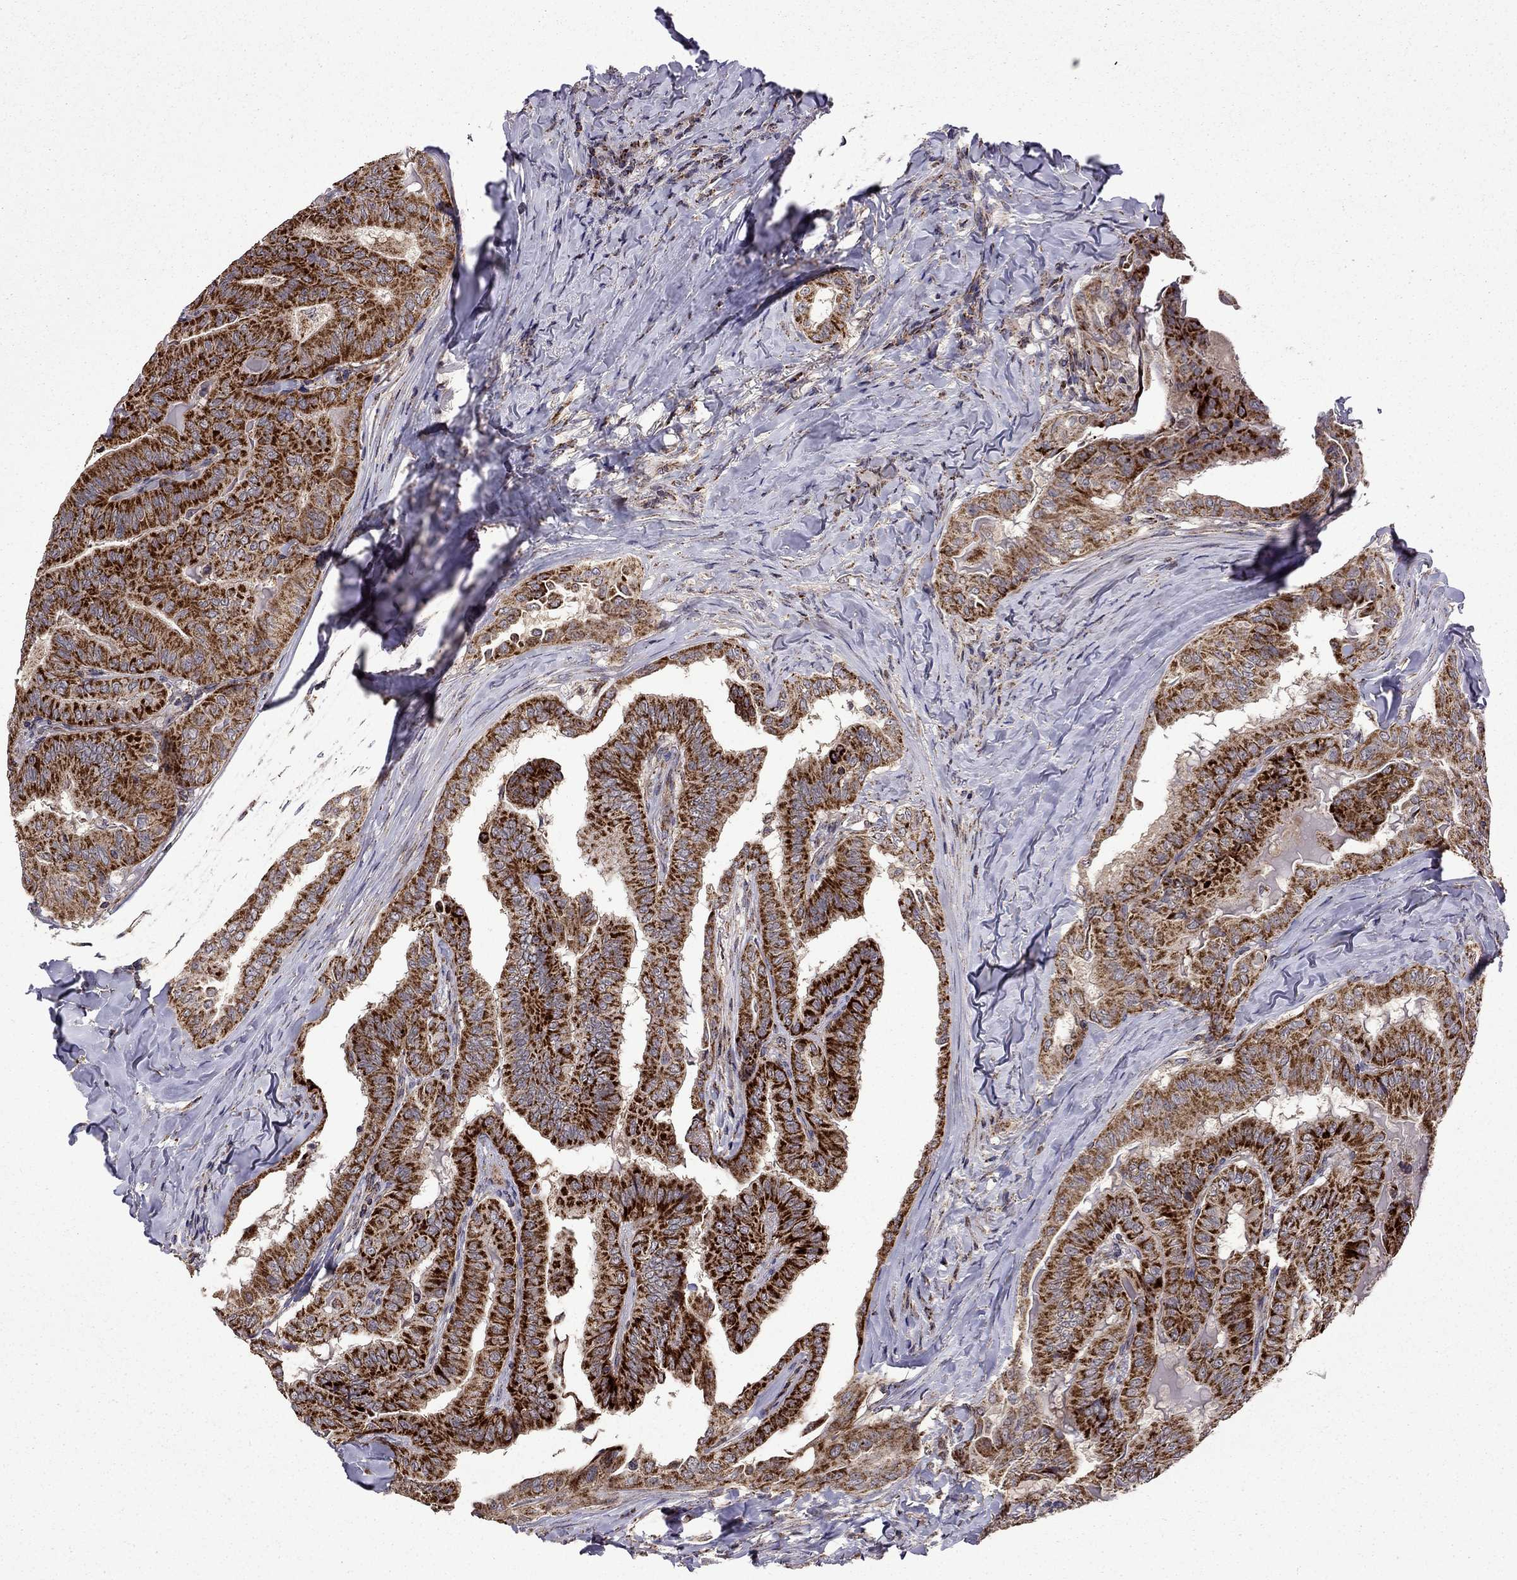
{"staining": {"intensity": "strong", "quantity": ">75%", "location": "cytoplasmic/membranous"}, "tissue": "thyroid cancer", "cell_type": "Tumor cells", "image_type": "cancer", "snomed": [{"axis": "morphology", "description": "Papillary adenocarcinoma, NOS"}, {"axis": "topography", "description": "Thyroid gland"}], "caption": "Strong cytoplasmic/membranous expression for a protein is seen in approximately >75% of tumor cells of thyroid papillary adenocarcinoma using IHC.", "gene": "TAB2", "patient": {"sex": "female", "age": 68}}